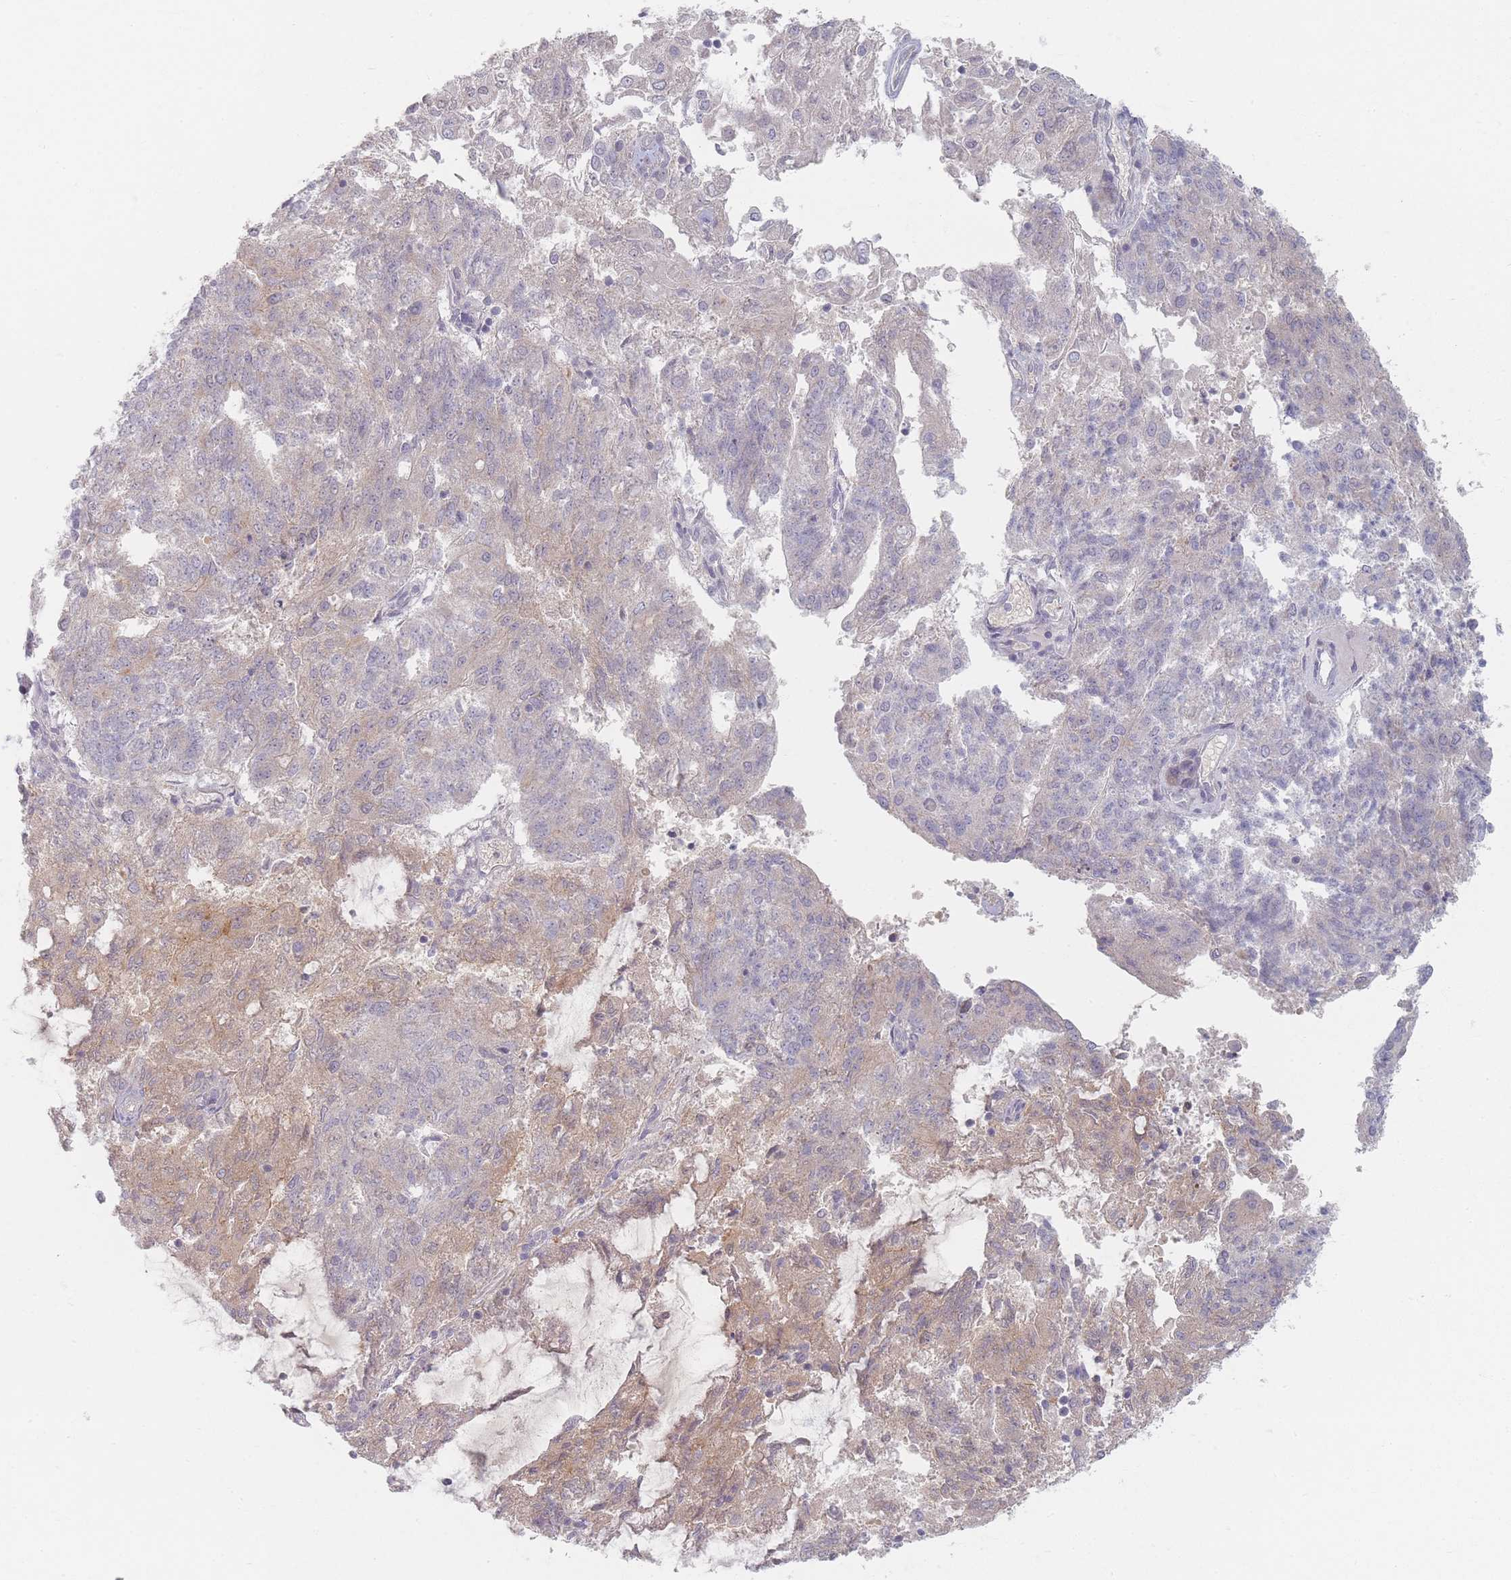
{"staining": {"intensity": "weak", "quantity": "<25%", "location": "cytoplasmic/membranous"}, "tissue": "endometrial cancer", "cell_type": "Tumor cells", "image_type": "cancer", "snomed": [{"axis": "morphology", "description": "Adenocarcinoma, NOS"}, {"axis": "topography", "description": "Endometrium"}], "caption": "The photomicrograph reveals no significant expression in tumor cells of adenocarcinoma (endometrial).", "gene": "TMOD1", "patient": {"sex": "female", "age": 82}}